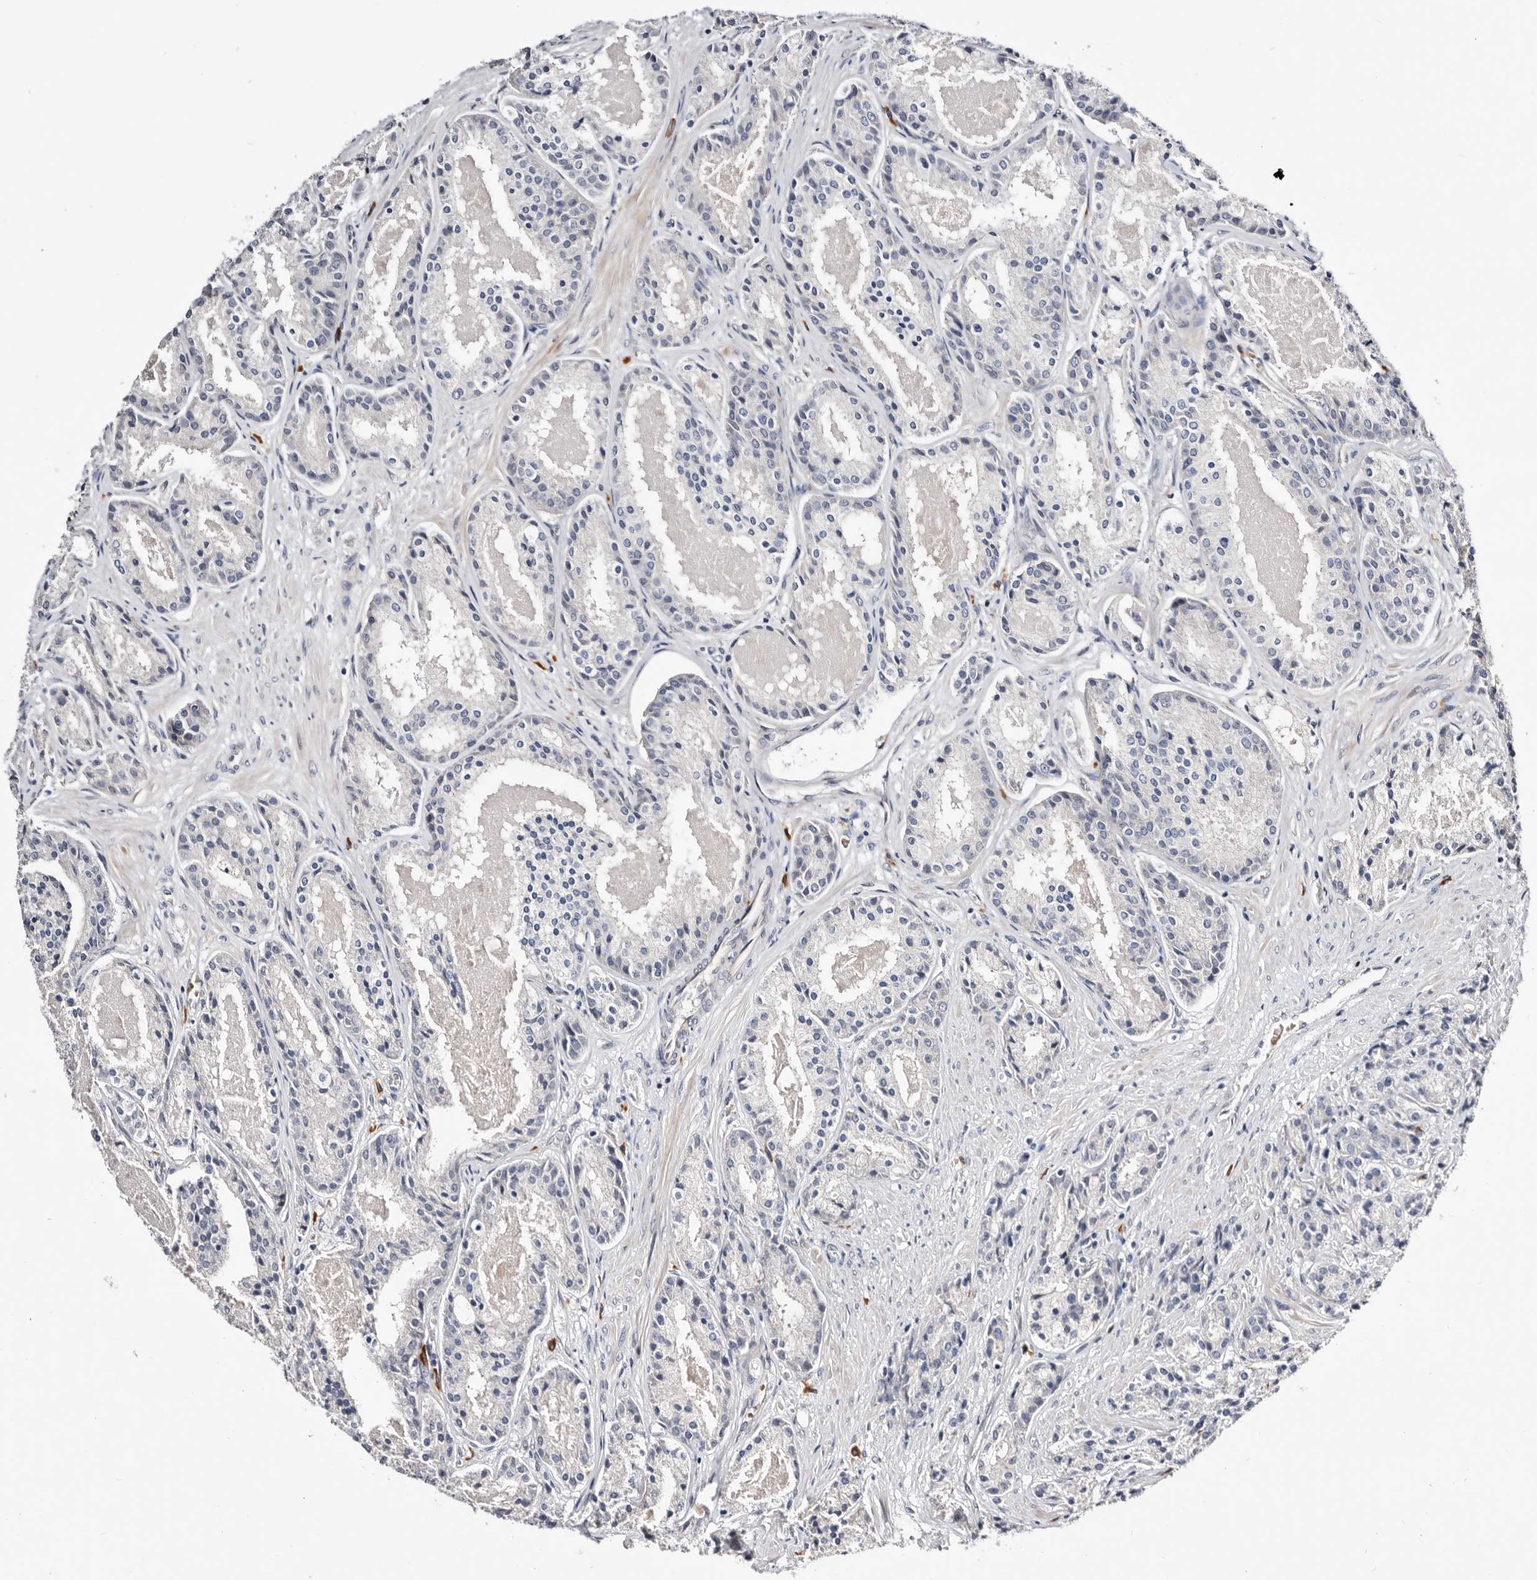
{"staining": {"intensity": "negative", "quantity": "none", "location": "none"}, "tissue": "prostate cancer", "cell_type": "Tumor cells", "image_type": "cancer", "snomed": [{"axis": "morphology", "description": "Adenocarcinoma, High grade"}, {"axis": "topography", "description": "Prostate"}], "caption": "An IHC photomicrograph of adenocarcinoma (high-grade) (prostate) is shown. There is no staining in tumor cells of adenocarcinoma (high-grade) (prostate).", "gene": "USH1C", "patient": {"sex": "male", "age": 60}}